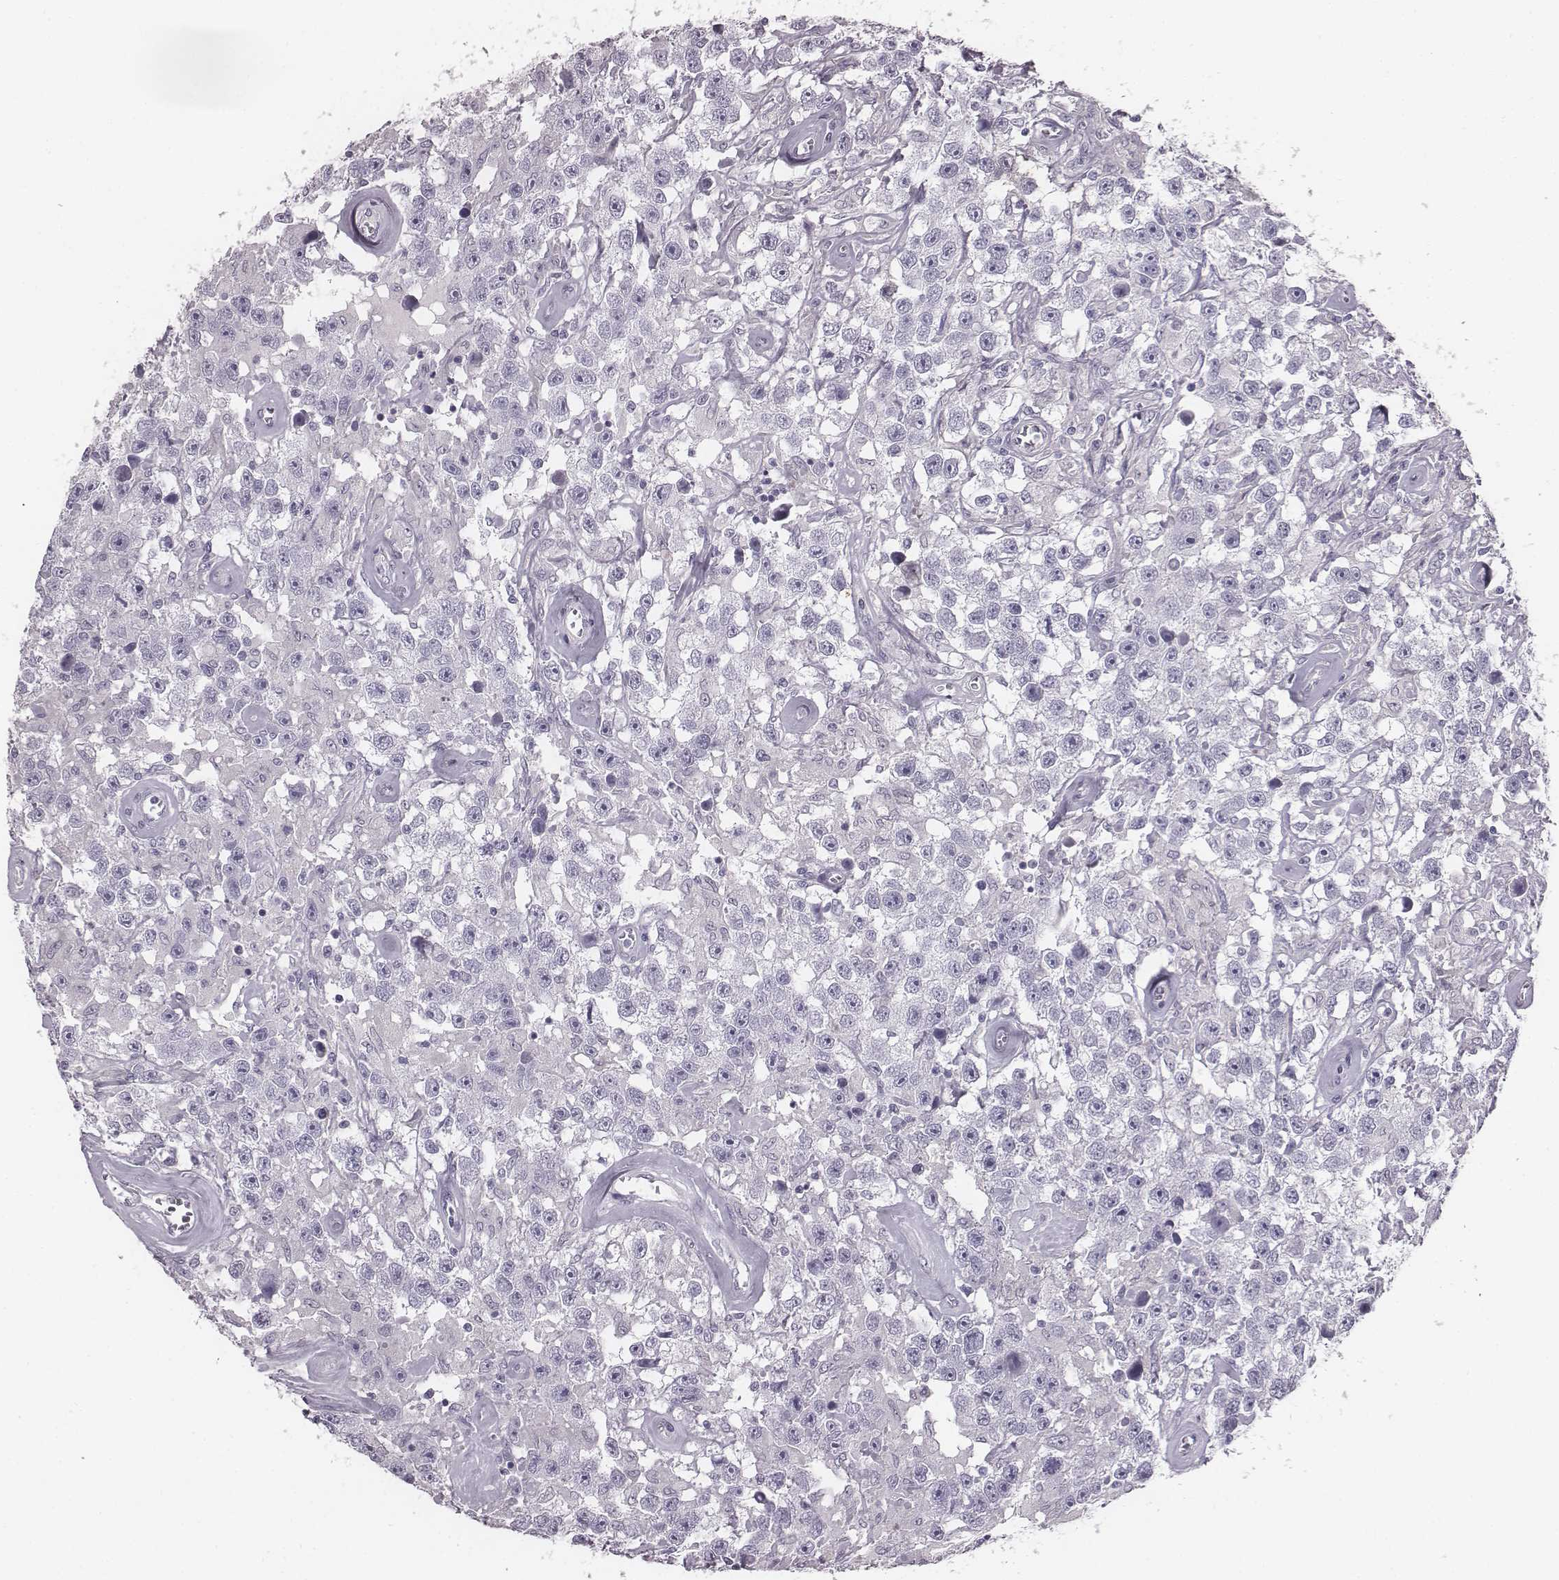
{"staining": {"intensity": "negative", "quantity": "none", "location": "none"}, "tissue": "testis cancer", "cell_type": "Tumor cells", "image_type": "cancer", "snomed": [{"axis": "morphology", "description": "Seminoma, NOS"}, {"axis": "topography", "description": "Testis"}], "caption": "Immunohistochemistry (IHC) histopathology image of human testis seminoma stained for a protein (brown), which demonstrates no positivity in tumor cells. (Brightfield microscopy of DAB immunohistochemistry at high magnification).", "gene": "PDE8B", "patient": {"sex": "male", "age": 43}}